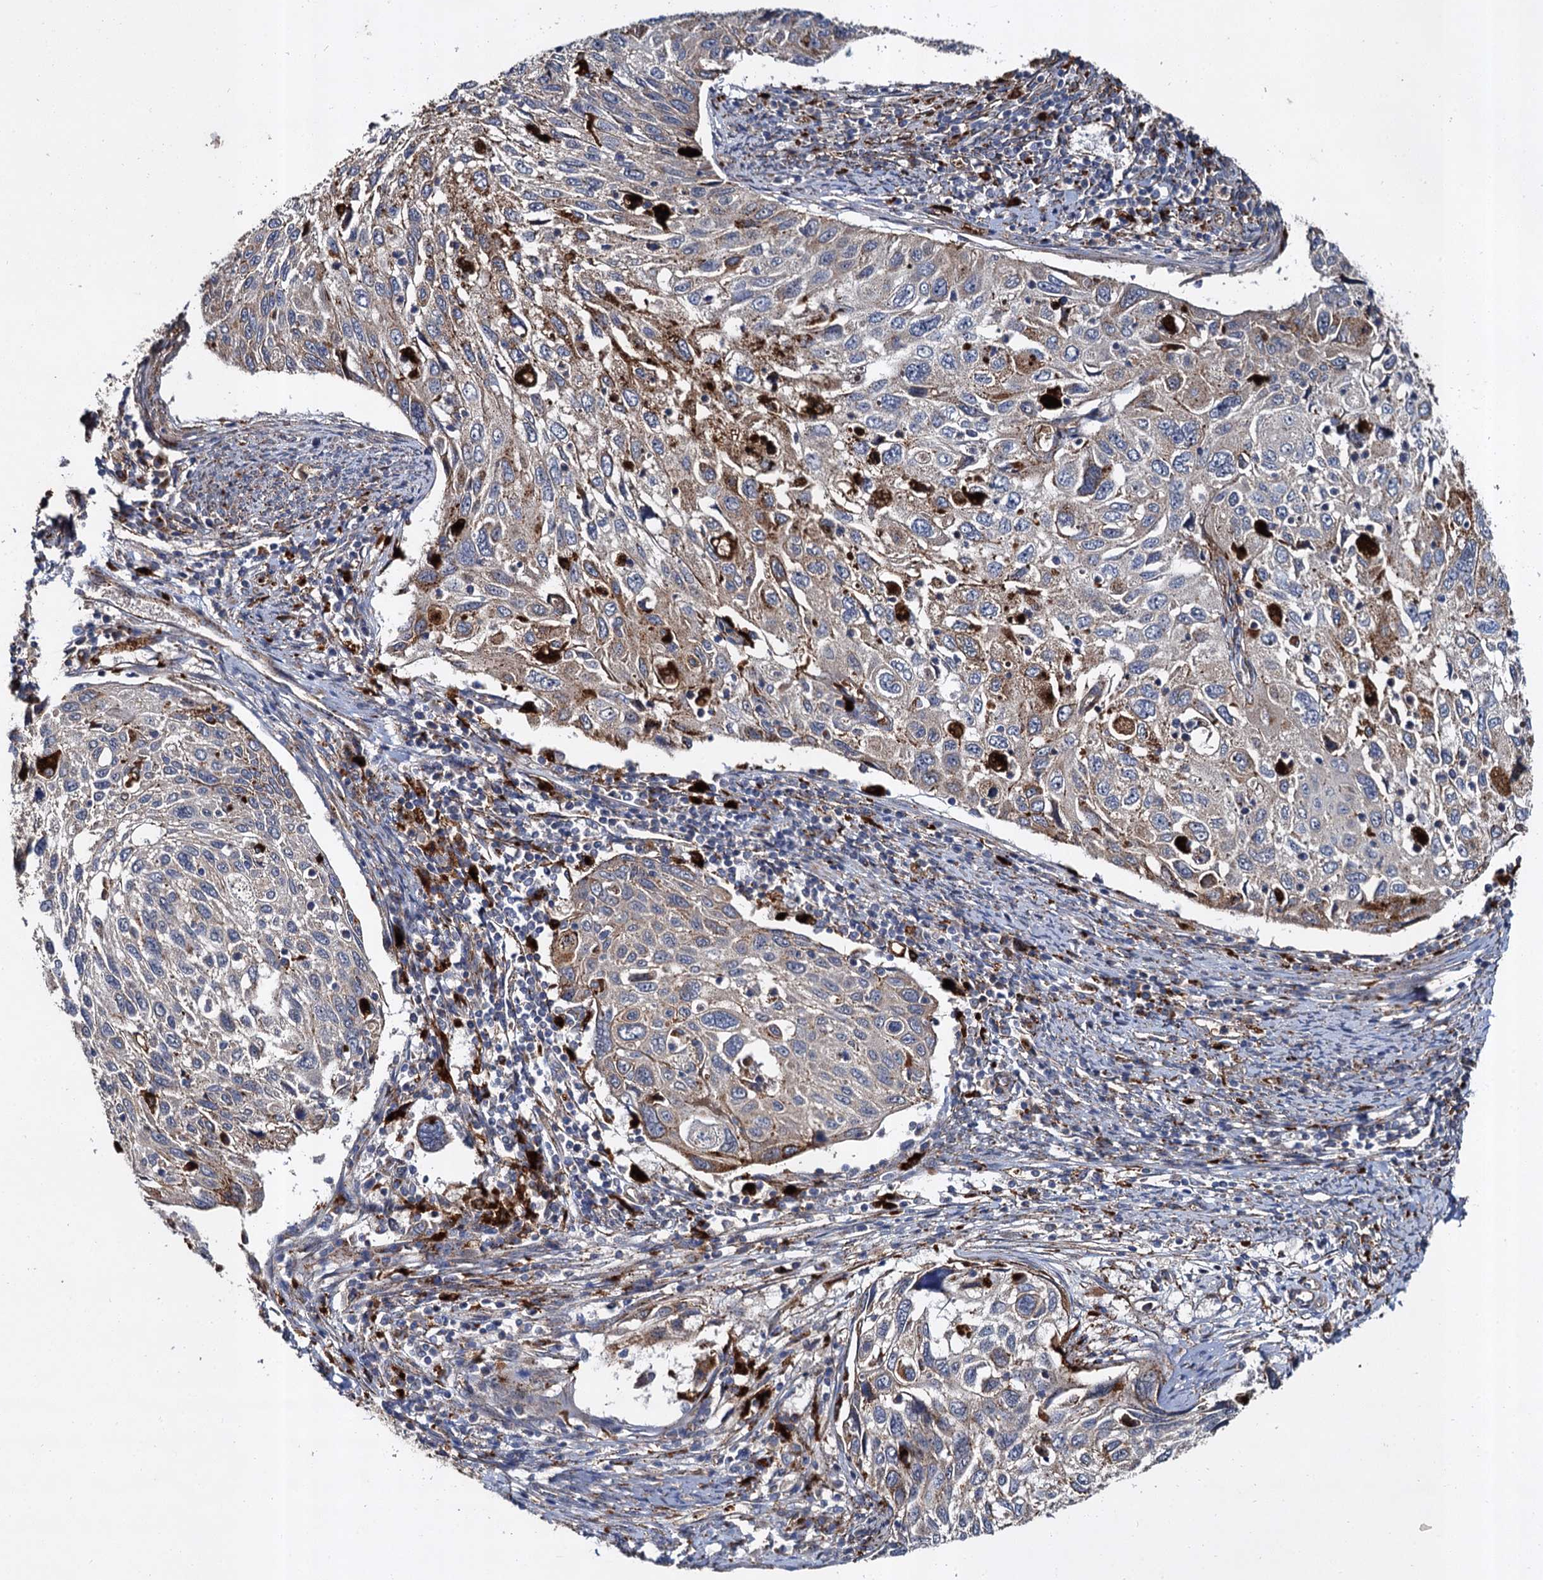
{"staining": {"intensity": "moderate", "quantity": "25%-75%", "location": "cytoplasmic/membranous"}, "tissue": "cervical cancer", "cell_type": "Tumor cells", "image_type": "cancer", "snomed": [{"axis": "morphology", "description": "Squamous cell carcinoma, NOS"}, {"axis": "topography", "description": "Cervix"}], "caption": "Immunohistochemistry of human cervical cancer displays medium levels of moderate cytoplasmic/membranous expression in approximately 25%-75% of tumor cells.", "gene": "GBA1", "patient": {"sex": "female", "age": 70}}